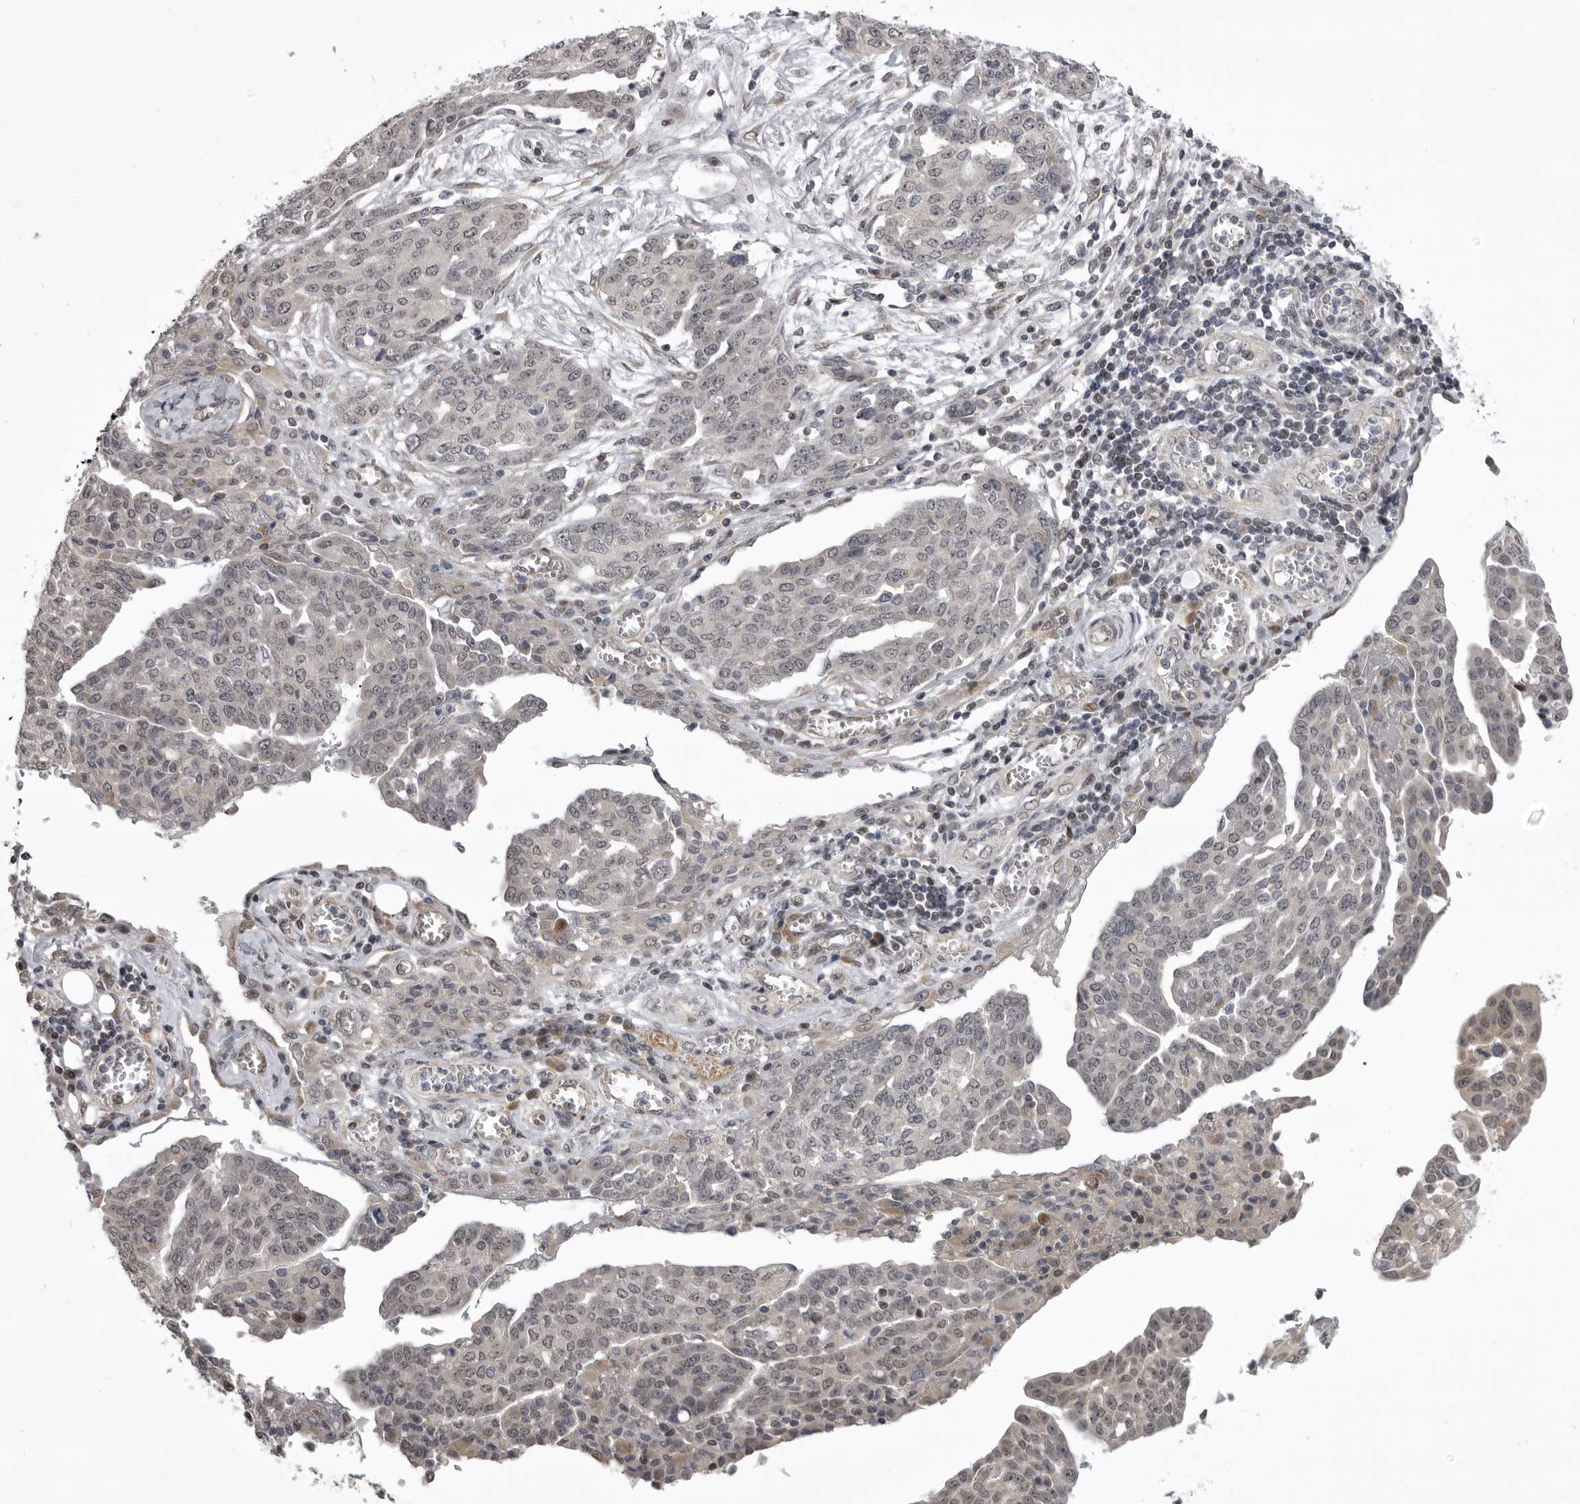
{"staining": {"intensity": "weak", "quantity": "<25%", "location": "nuclear"}, "tissue": "ovarian cancer", "cell_type": "Tumor cells", "image_type": "cancer", "snomed": [{"axis": "morphology", "description": "Cystadenocarcinoma, serous, NOS"}, {"axis": "topography", "description": "Soft tissue"}, {"axis": "topography", "description": "Ovary"}], "caption": "IHC histopathology image of neoplastic tissue: ovarian cancer stained with DAB displays no significant protein staining in tumor cells. (Immunohistochemistry (ihc), brightfield microscopy, high magnification).", "gene": "C1orf109", "patient": {"sex": "female", "age": 57}}